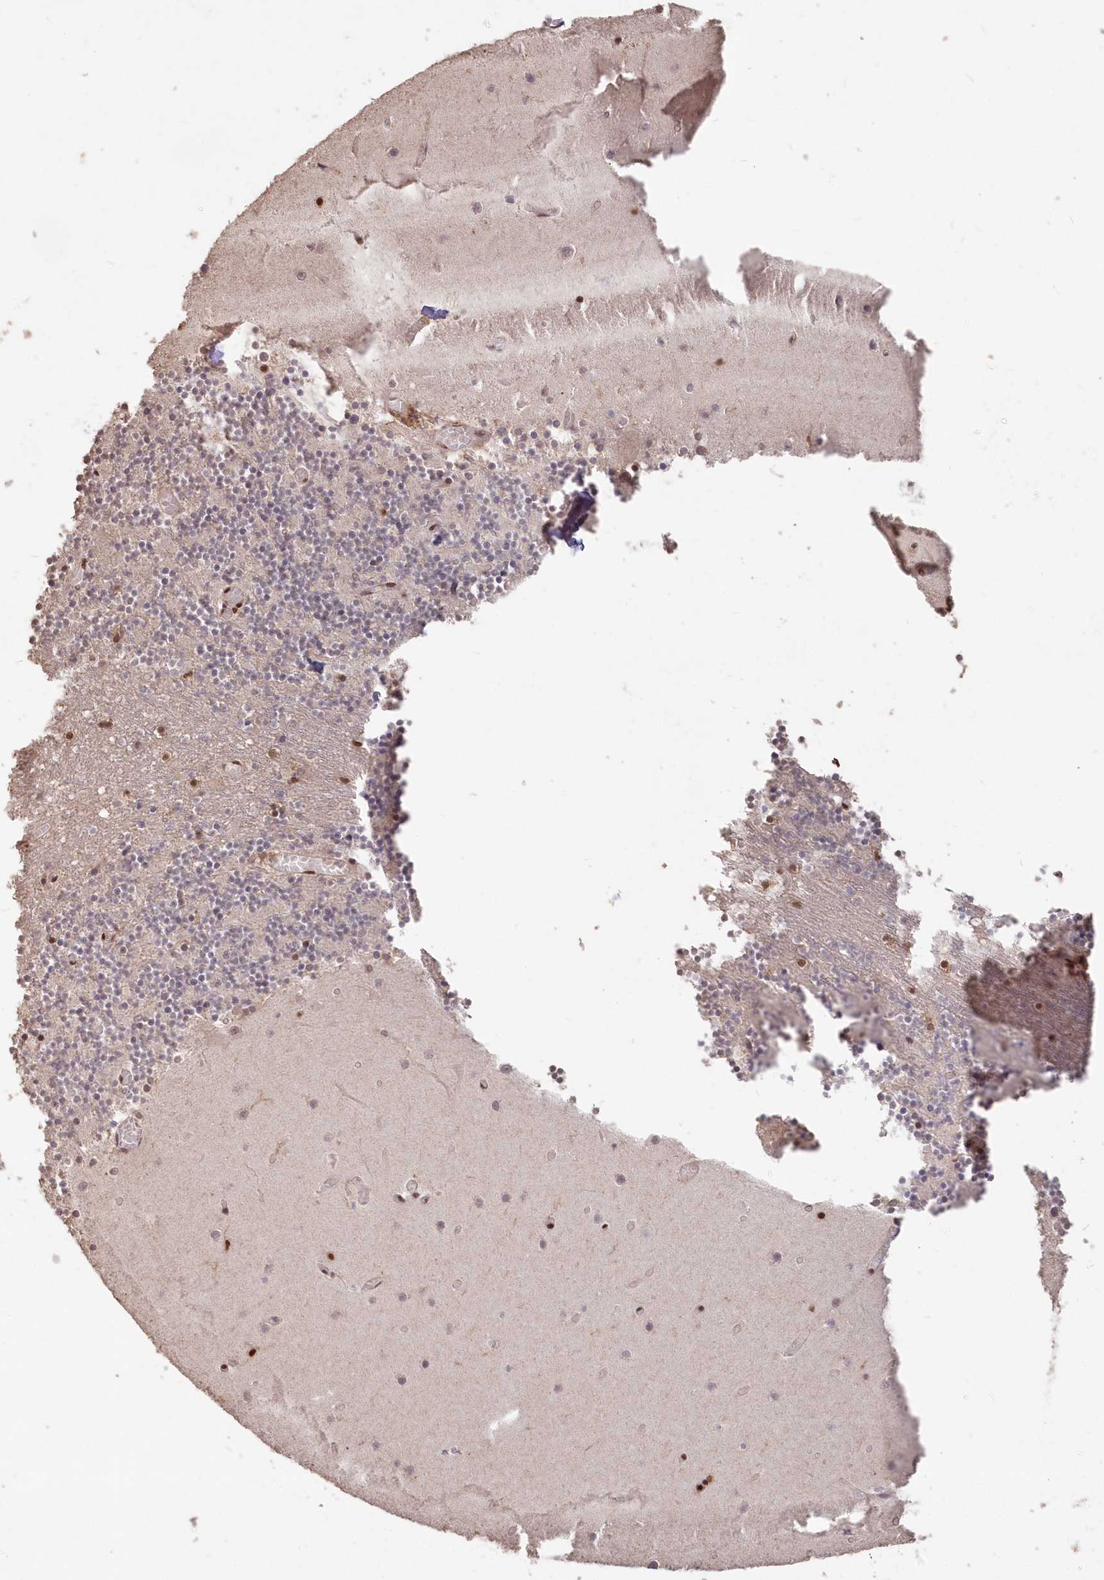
{"staining": {"intensity": "moderate", "quantity": "25%-75%", "location": "nuclear"}, "tissue": "cerebellum", "cell_type": "Cells in granular layer", "image_type": "normal", "snomed": [{"axis": "morphology", "description": "Normal tissue, NOS"}, {"axis": "topography", "description": "Cerebellum"}], "caption": "Moderate nuclear staining for a protein is seen in approximately 25%-75% of cells in granular layer of unremarkable cerebellum using immunohistochemistry.", "gene": "PDS5A", "patient": {"sex": "female", "age": 28}}